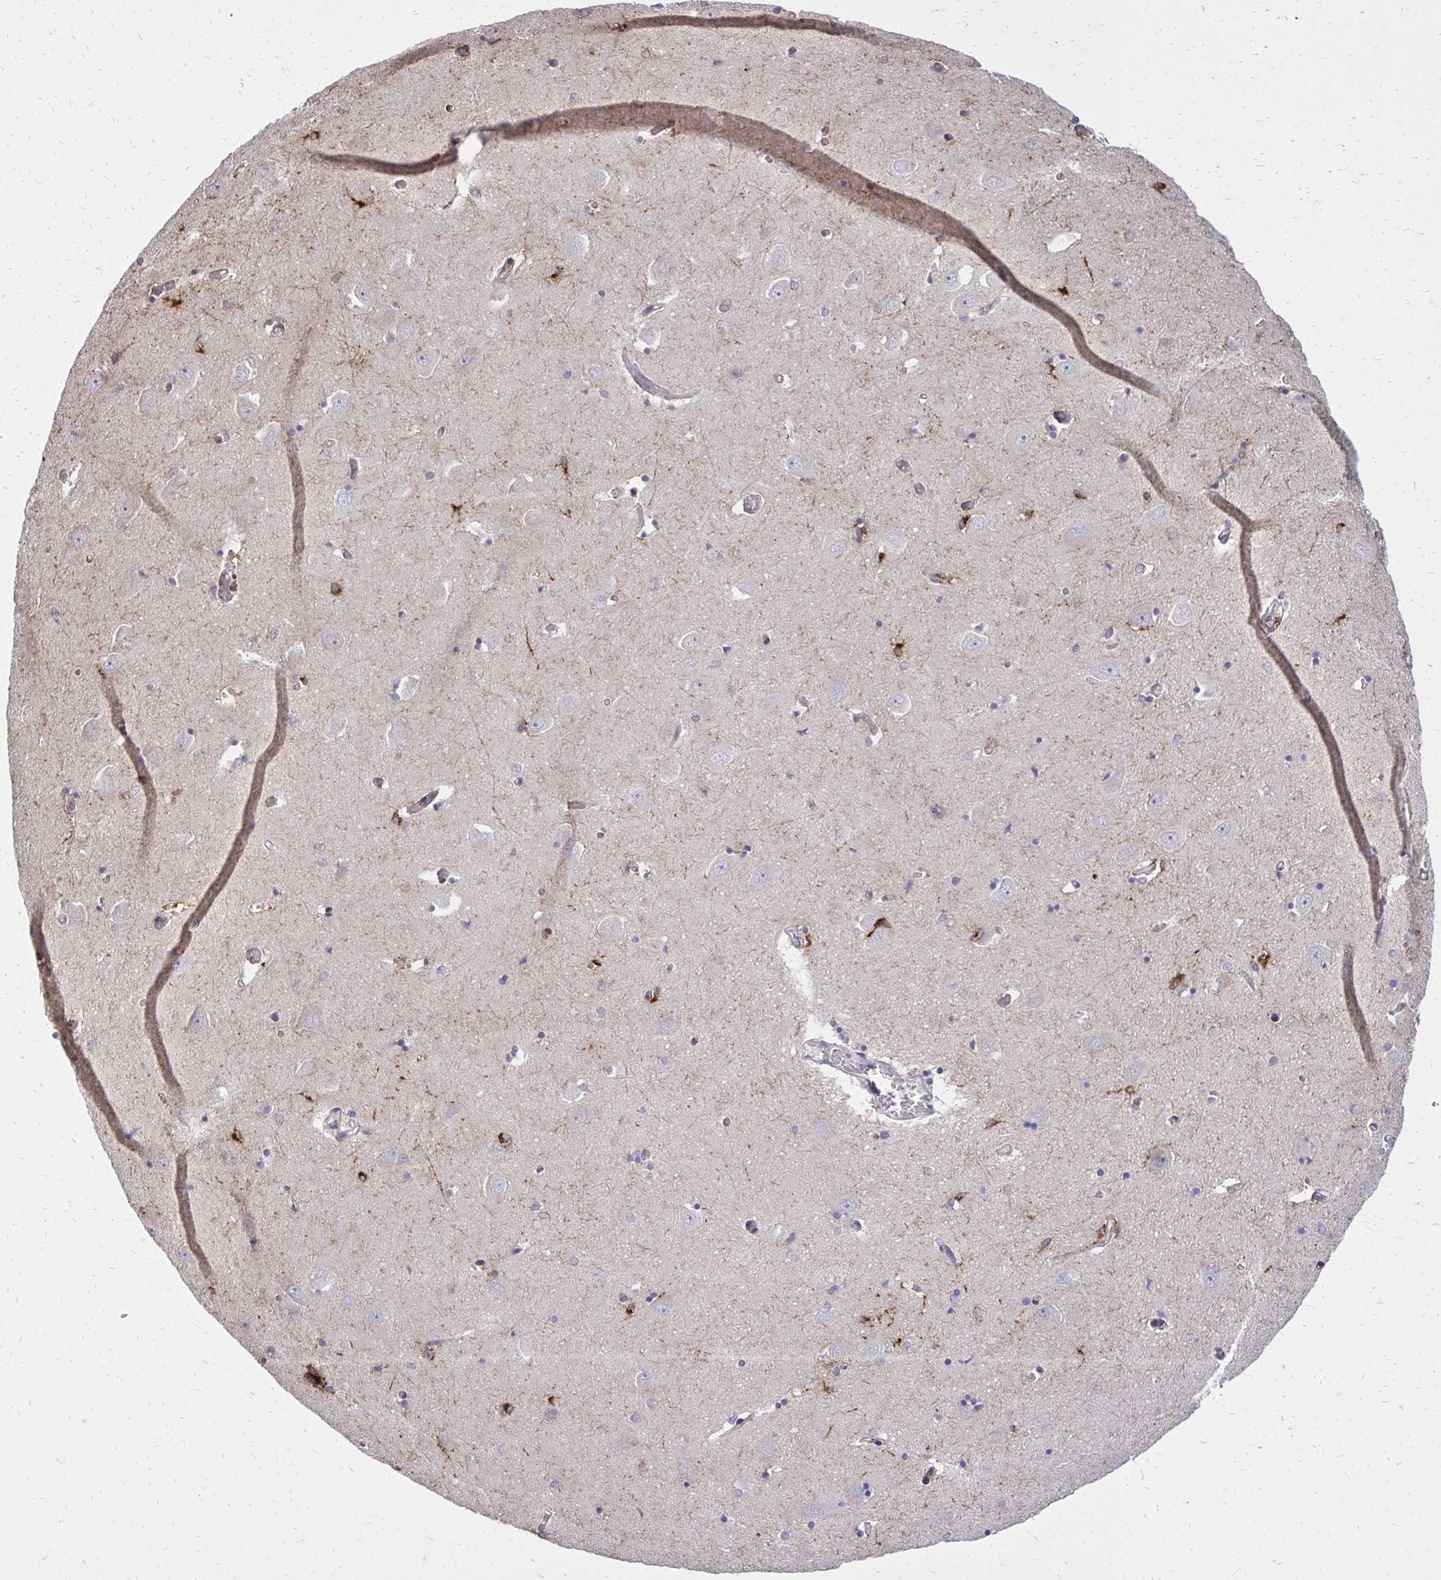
{"staining": {"intensity": "moderate", "quantity": "<25%", "location": "cytoplasmic/membranous"}, "tissue": "caudate", "cell_type": "Glial cells", "image_type": "normal", "snomed": [{"axis": "morphology", "description": "Normal tissue, NOS"}, {"axis": "topography", "description": "Lateral ventricle wall"}, {"axis": "topography", "description": "Hippocampus"}], "caption": "Protein staining of benign caudate displays moderate cytoplasmic/membranous expression in about <25% of glial cells. The staining was performed using DAB, with brown indicating positive protein expression. Nuclei are stained blue with hematoxylin.", "gene": "MARCKSL1", "patient": {"sex": "female", "age": 63}}